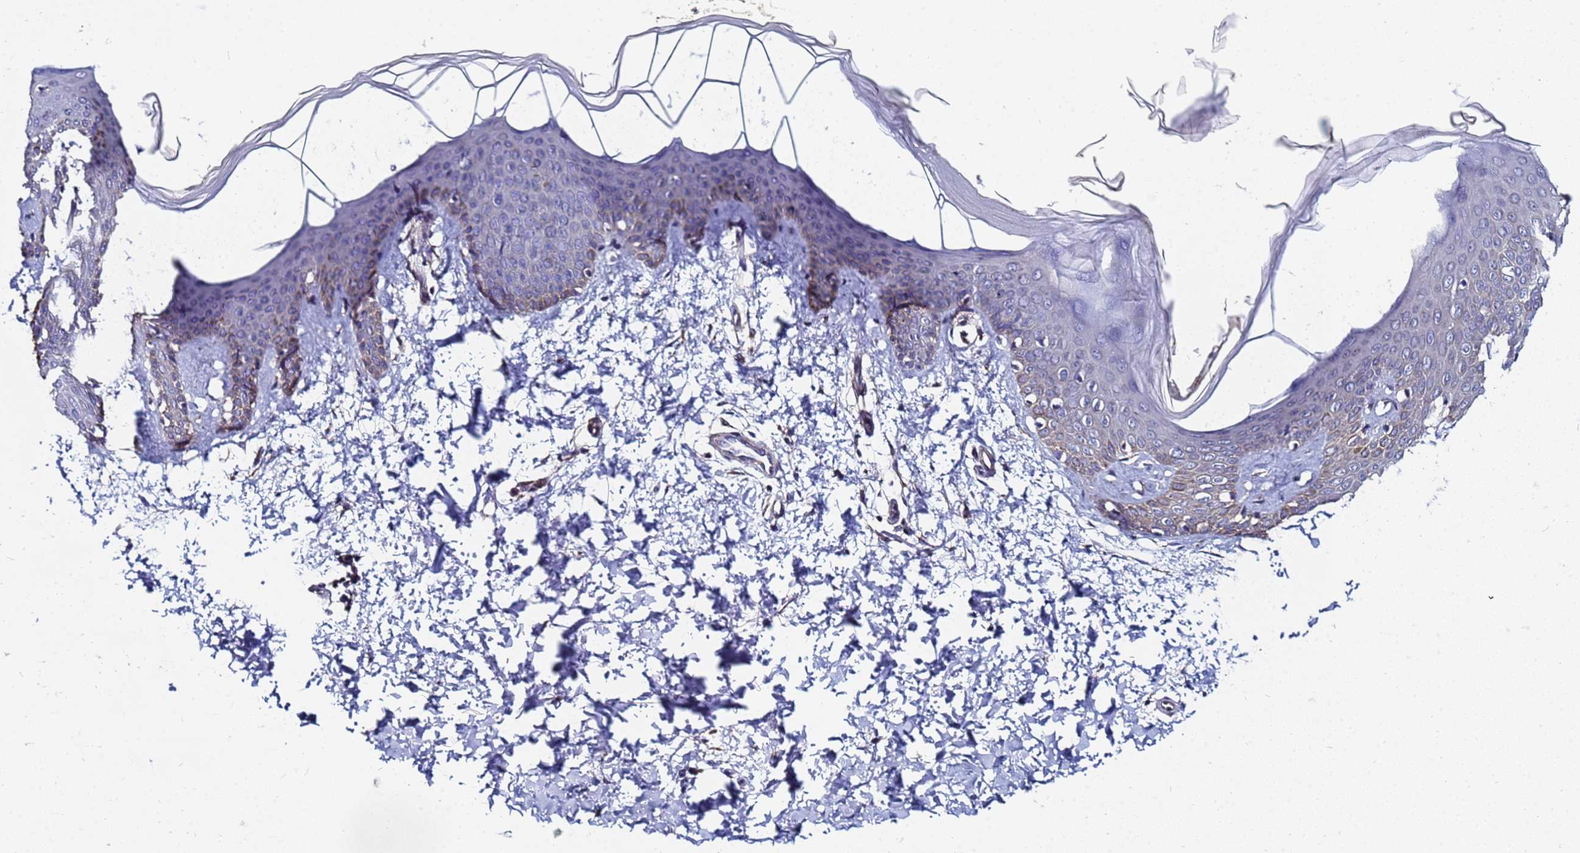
{"staining": {"intensity": "weak", "quantity": "25%-75%", "location": "cytoplasmic/membranous"}, "tissue": "skin", "cell_type": "Fibroblasts", "image_type": "normal", "snomed": [{"axis": "morphology", "description": "Normal tissue, NOS"}, {"axis": "topography", "description": "Skin"}], "caption": "High-magnification brightfield microscopy of benign skin stained with DAB (3,3'-diaminobenzidine) (brown) and counterstained with hematoxylin (blue). fibroblasts exhibit weak cytoplasmic/membranous positivity is identified in approximately25%-75% of cells.", "gene": "C5orf34", "patient": {"sex": "male", "age": 36}}